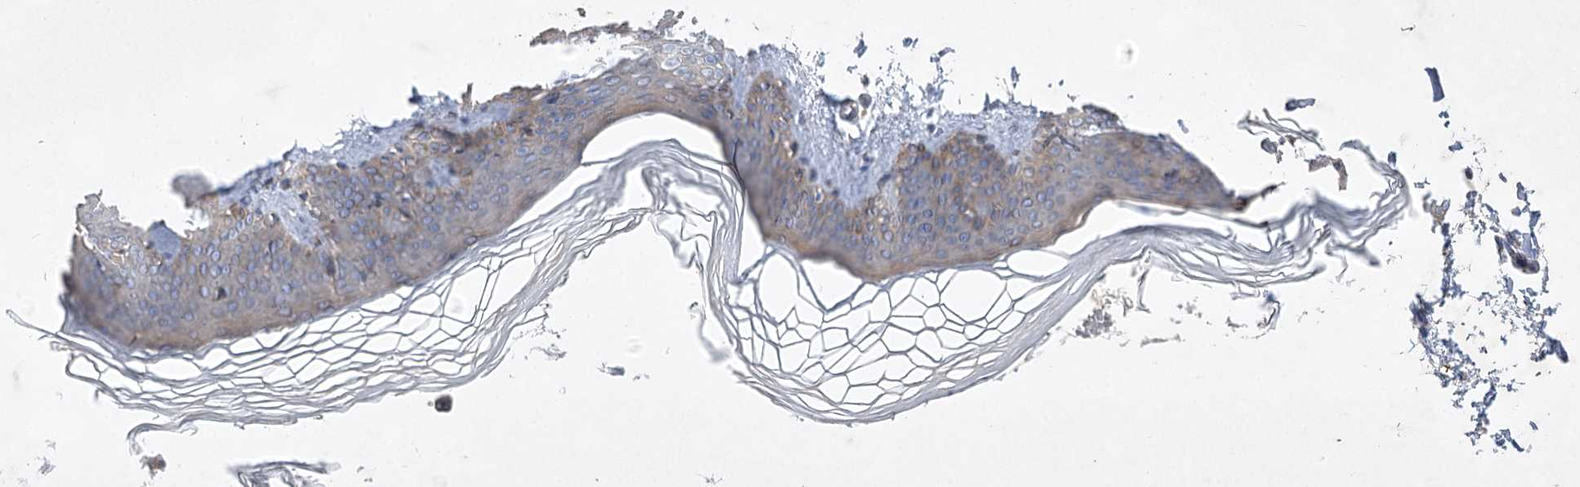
{"staining": {"intensity": "weak", "quantity": "25%-75%", "location": "cytoplasmic/membranous"}, "tissue": "skin", "cell_type": "Keratinocytes", "image_type": "normal", "snomed": [{"axis": "morphology", "description": "Normal tissue, NOS"}, {"axis": "topography", "description": "Skin"}], "caption": "Unremarkable skin was stained to show a protein in brown. There is low levels of weak cytoplasmic/membranous staining in about 25%-75% of keratinocytes. The staining is performed using DAB (3,3'-diaminobenzidine) brown chromogen to label protein expression. The nuclei are counter-stained blue using hematoxylin.", "gene": "PYROXD1", "patient": {"sex": "female", "age": 27}}